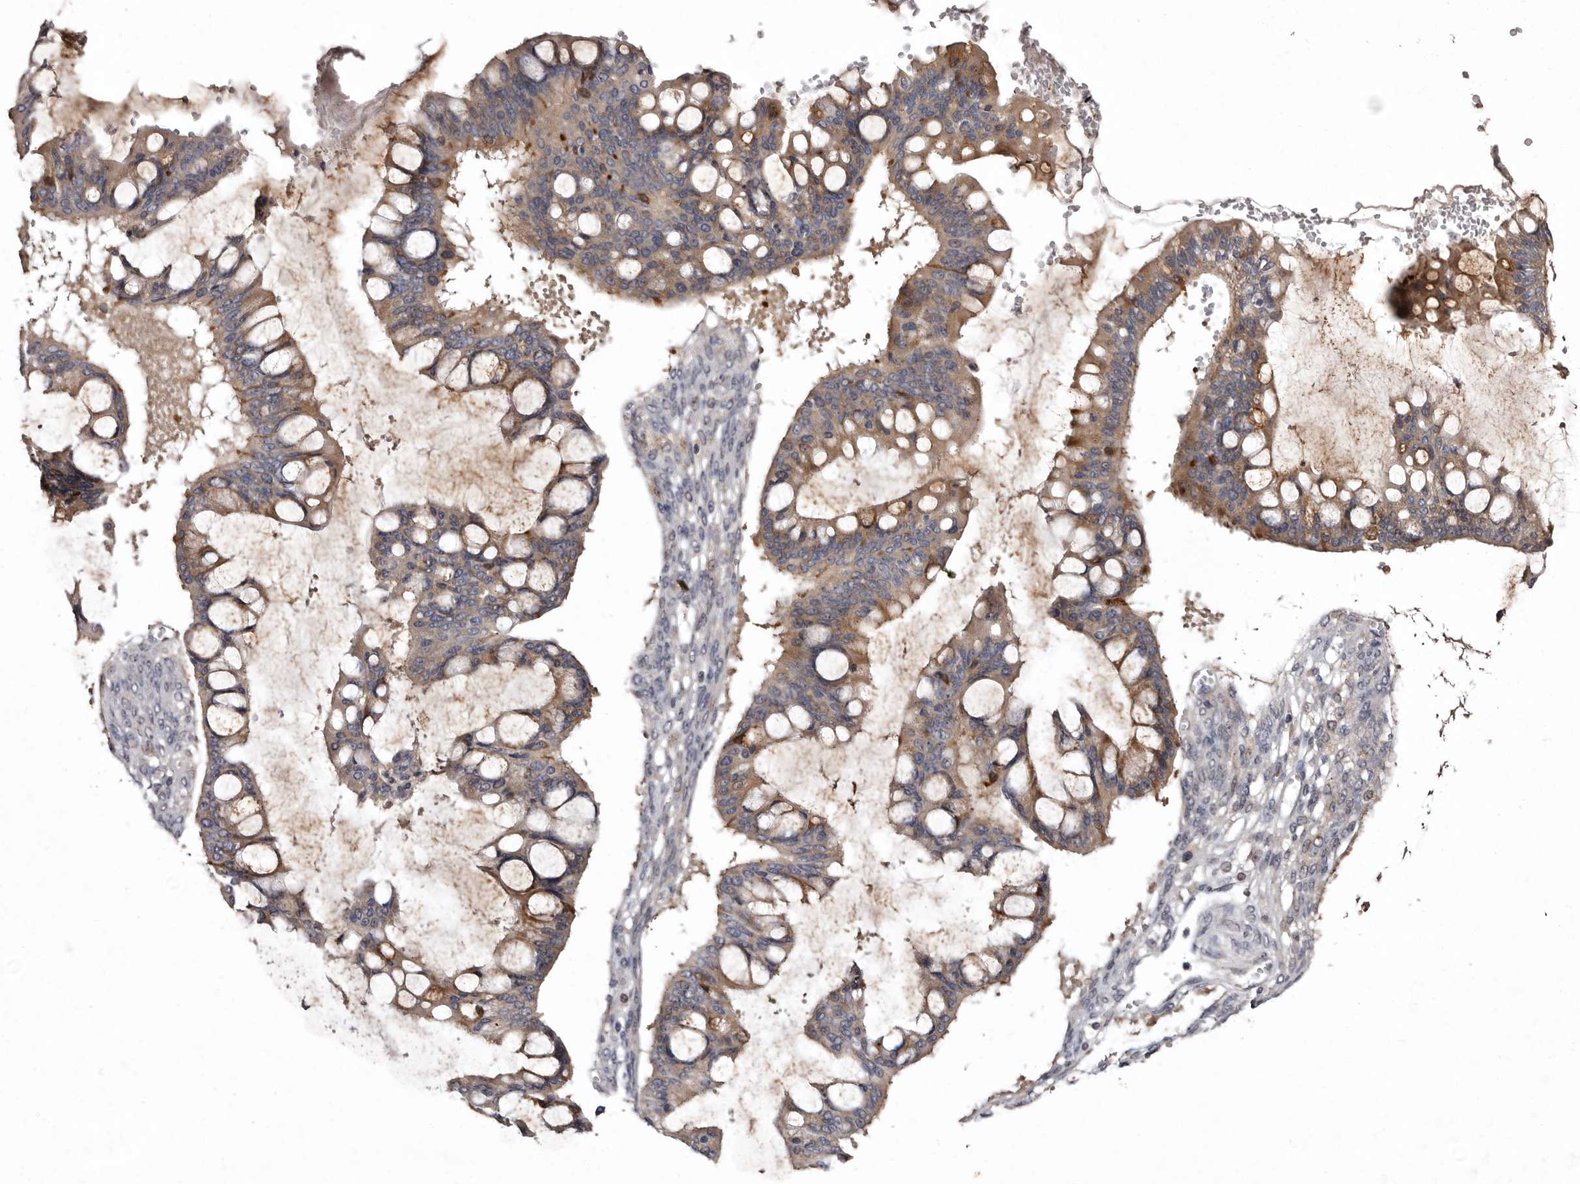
{"staining": {"intensity": "moderate", "quantity": ">75%", "location": "cytoplasmic/membranous"}, "tissue": "ovarian cancer", "cell_type": "Tumor cells", "image_type": "cancer", "snomed": [{"axis": "morphology", "description": "Cystadenocarcinoma, mucinous, NOS"}, {"axis": "topography", "description": "Ovary"}], "caption": "This photomicrograph shows ovarian cancer (mucinous cystadenocarcinoma) stained with immunohistochemistry (IHC) to label a protein in brown. The cytoplasmic/membranous of tumor cells show moderate positivity for the protein. Nuclei are counter-stained blue.", "gene": "FAM91A1", "patient": {"sex": "female", "age": 73}}